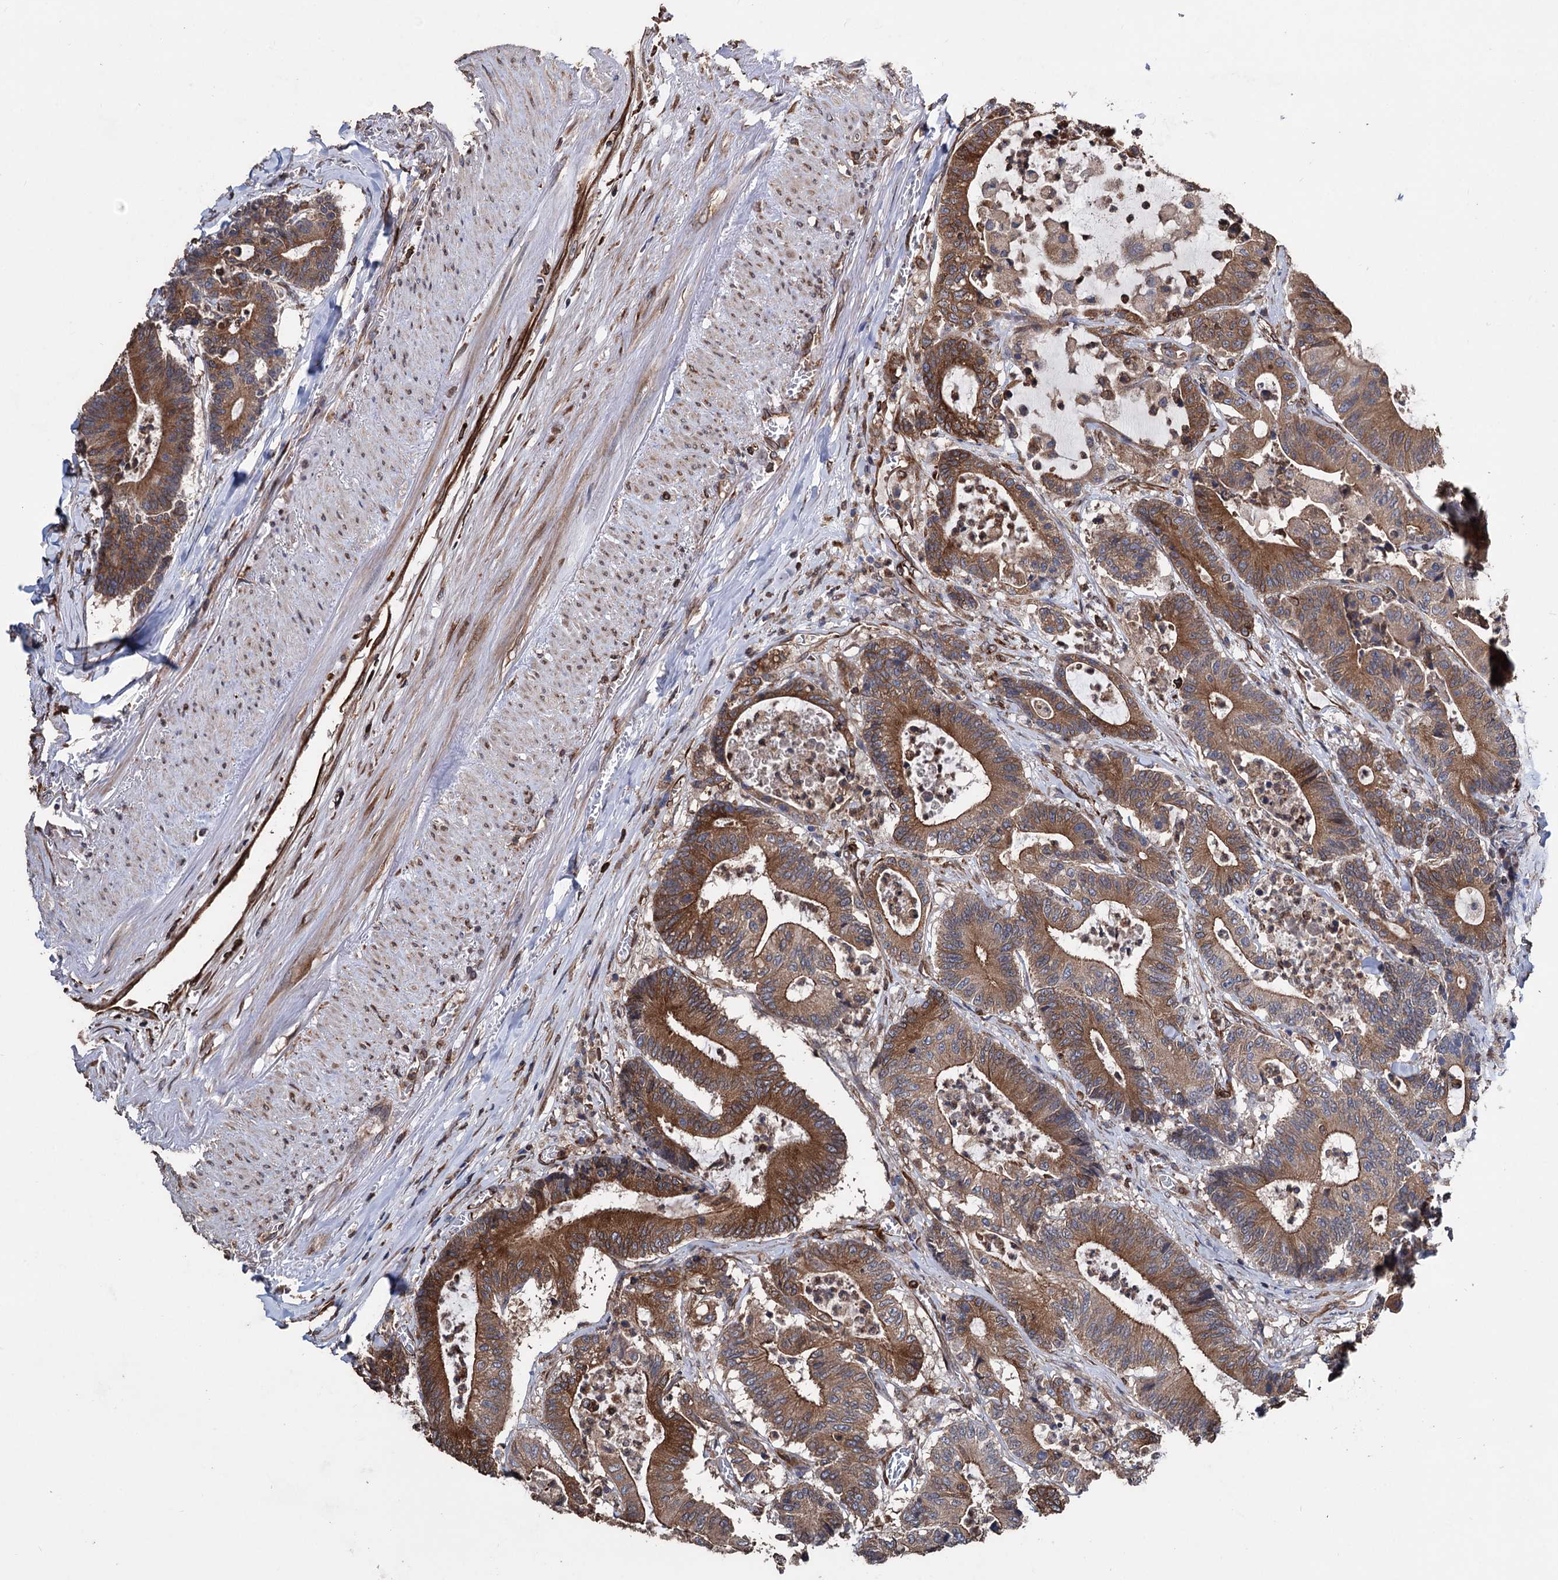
{"staining": {"intensity": "moderate", "quantity": ">75%", "location": "cytoplasmic/membranous"}, "tissue": "colorectal cancer", "cell_type": "Tumor cells", "image_type": "cancer", "snomed": [{"axis": "morphology", "description": "Adenocarcinoma, NOS"}, {"axis": "topography", "description": "Colon"}], "caption": "Immunohistochemical staining of colorectal cancer (adenocarcinoma) displays medium levels of moderate cytoplasmic/membranous positivity in approximately >75% of tumor cells. (DAB (3,3'-diaminobenzidine) = brown stain, brightfield microscopy at high magnification).", "gene": "STING1", "patient": {"sex": "female", "age": 84}}